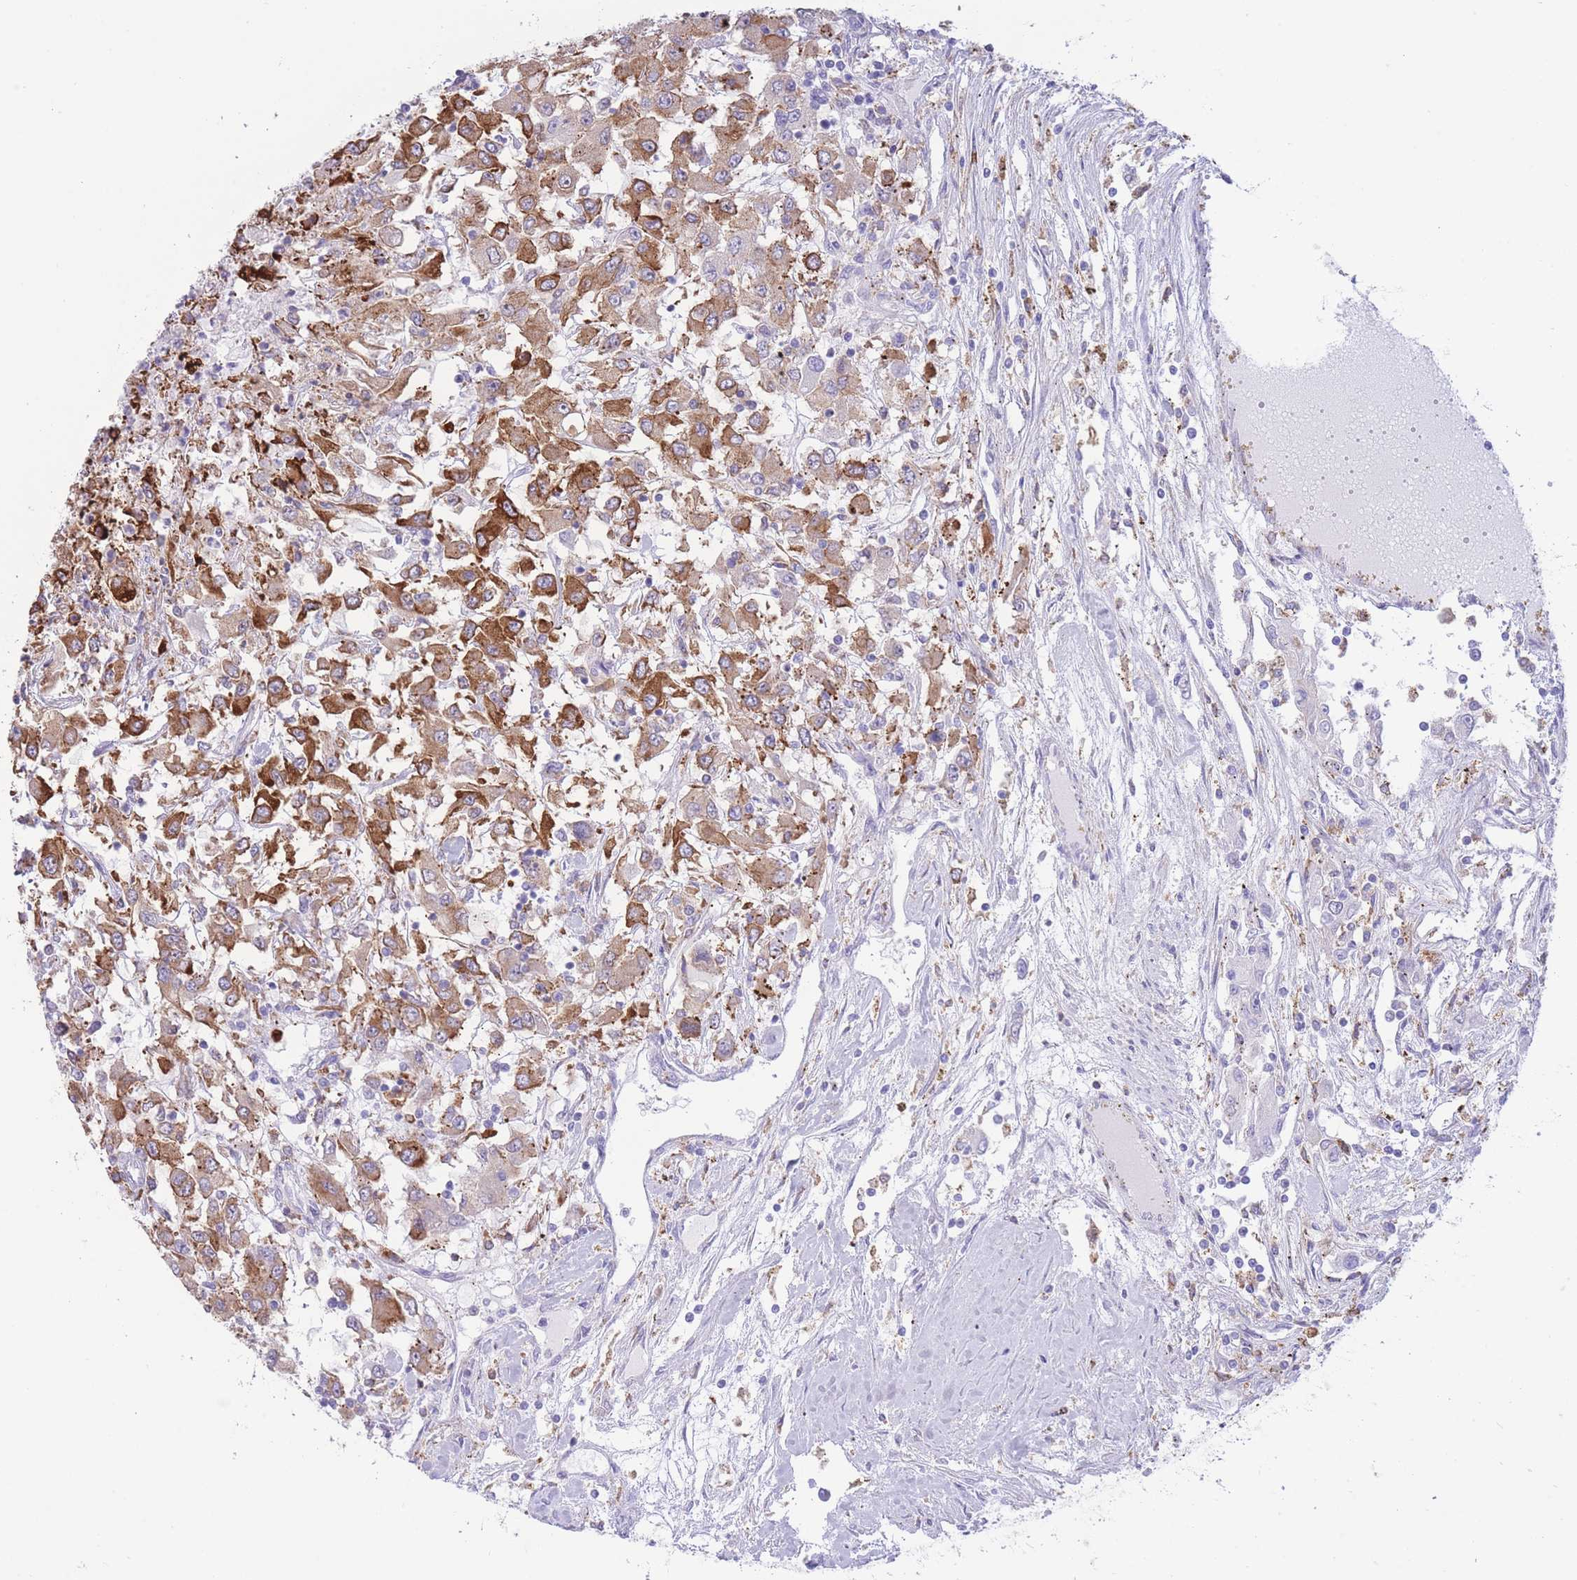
{"staining": {"intensity": "moderate", "quantity": "25%-75%", "location": "cytoplasmic/membranous"}, "tissue": "renal cancer", "cell_type": "Tumor cells", "image_type": "cancer", "snomed": [{"axis": "morphology", "description": "Adenocarcinoma, NOS"}, {"axis": "topography", "description": "Kidney"}], "caption": "Tumor cells show medium levels of moderate cytoplasmic/membranous staining in about 25%-75% of cells in renal adenocarcinoma.", "gene": "MYDGF", "patient": {"sex": "female", "age": 67}}